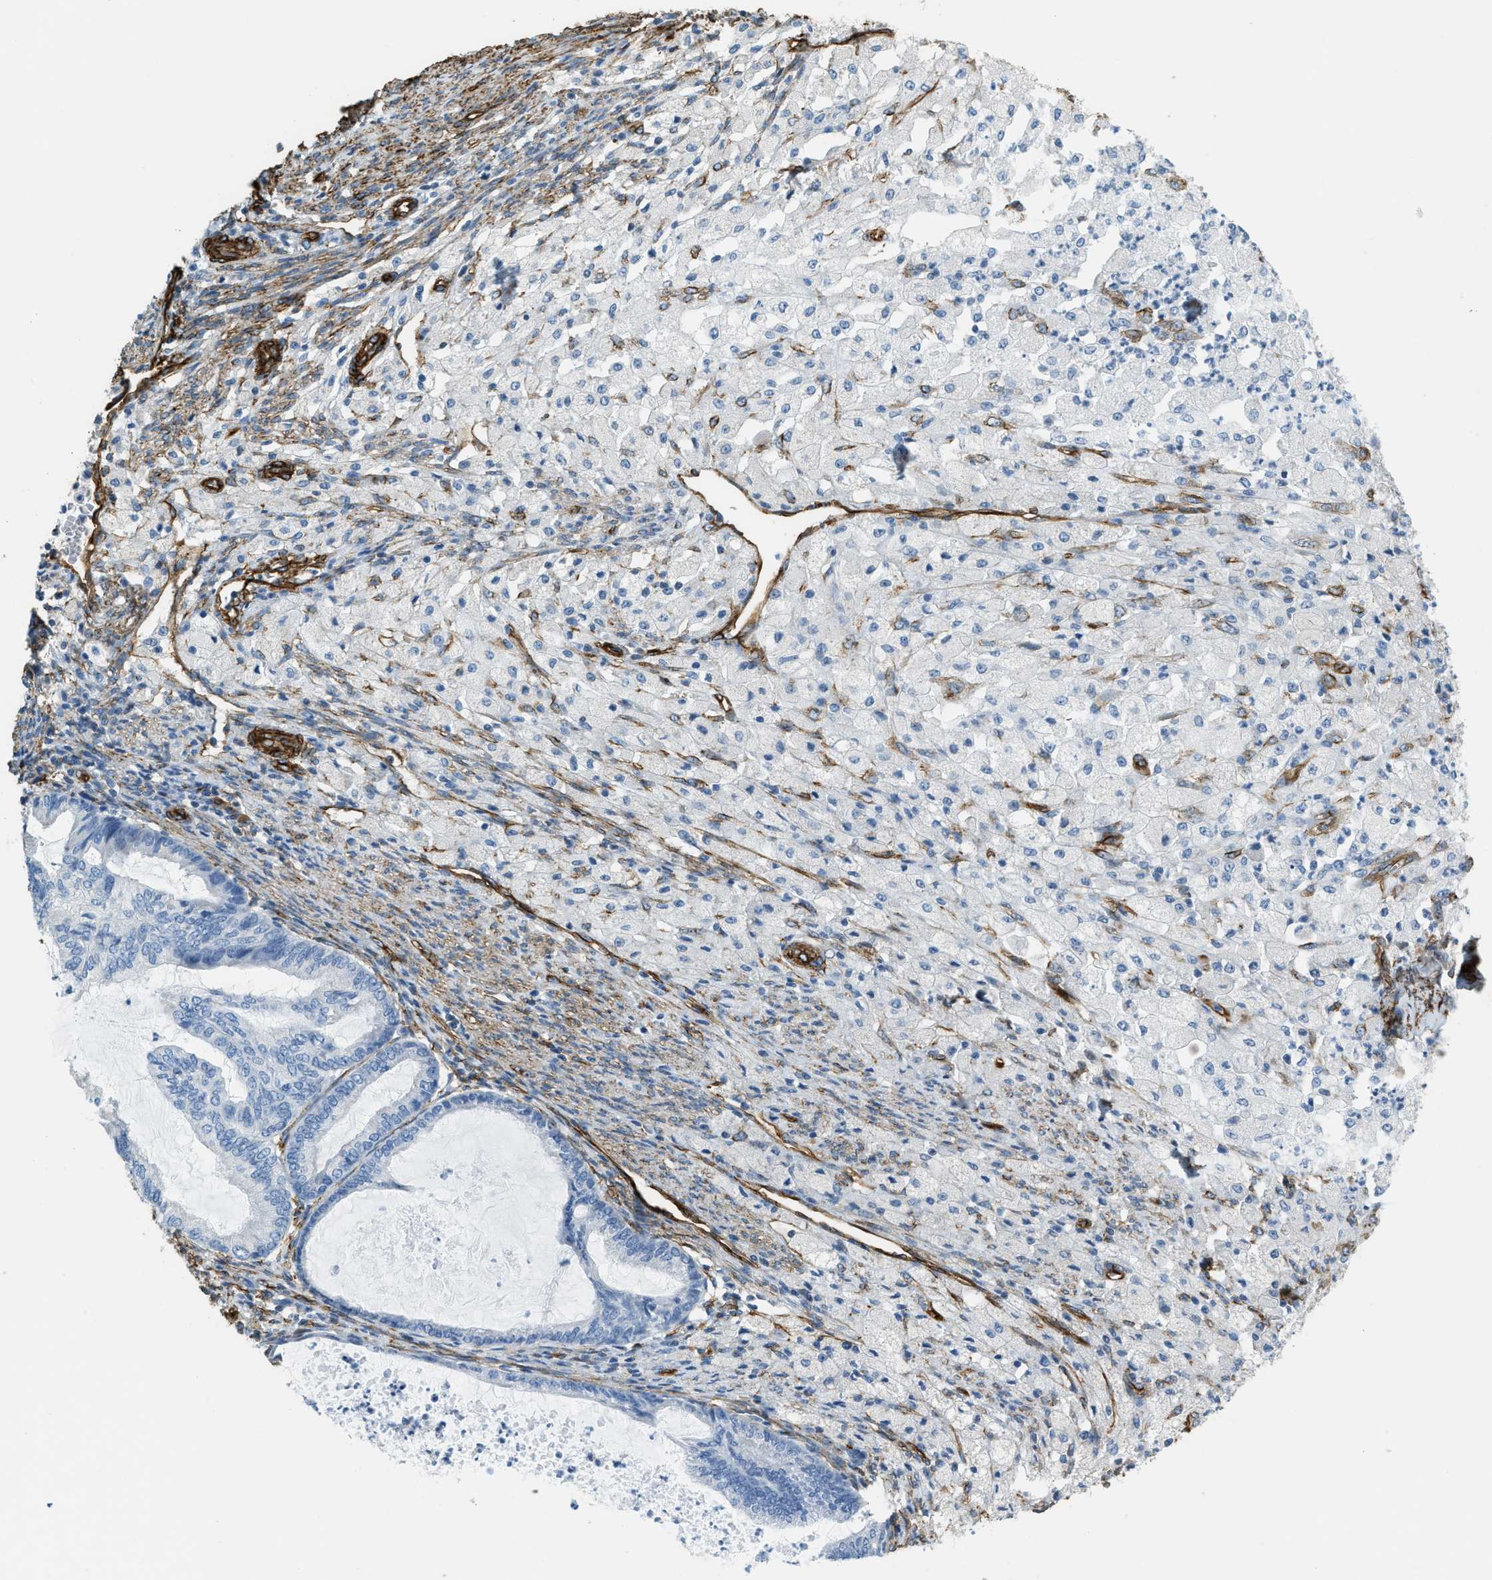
{"staining": {"intensity": "negative", "quantity": "none", "location": "none"}, "tissue": "cervical cancer", "cell_type": "Tumor cells", "image_type": "cancer", "snomed": [{"axis": "morphology", "description": "Normal tissue, NOS"}, {"axis": "morphology", "description": "Adenocarcinoma, NOS"}, {"axis": "topography", "description": "Cervix"}, {"axis": "topography", "description": "Endometrium"}], "caption": "This is a photomicrograph of IHC staining of adenocarcinoma (cervical), which shows no expression in tumor cells.", "gene": "TMEM43", "patient": {"sex": "female", "age": 86}}